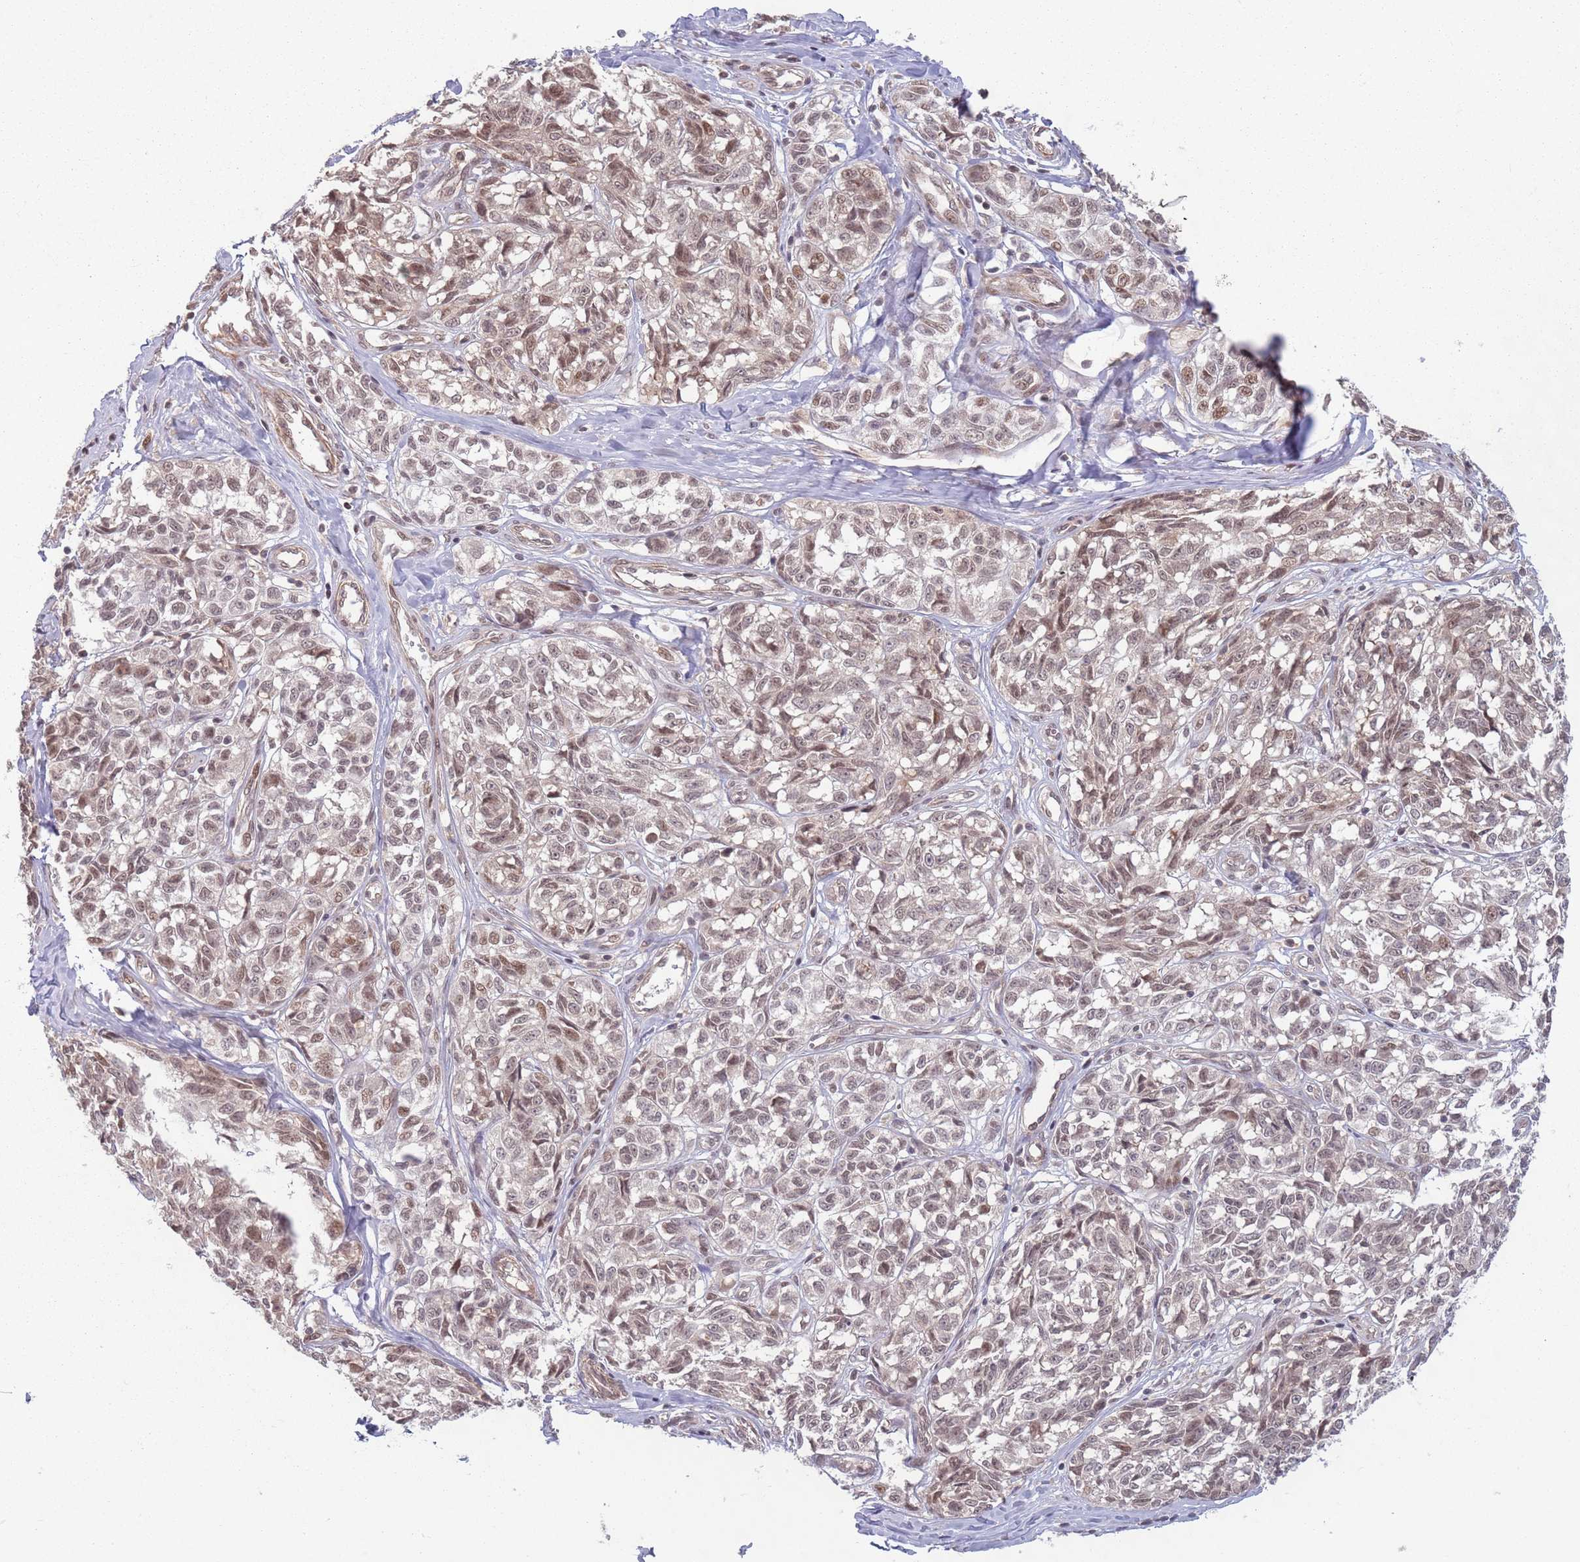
{"staining": {"intensity": "weak", "quantity": ">75%", "location": "nuclear"}, "tissue": "melanoma", "cell_type": "Tumor cells", "image_type": "cancer", "snomed": [{"axis": "morphology", "description": "Normal tissue, NOS"}, {"axis": "morphology", "description": "Malignant melanoma, NOS"}, {"axis": "topography", "description": "Skin"}], "caption": "A brown stain labels weak nuclear staining of a protein in melanoma tumor cells.", "gene": "CCDC154", "patient": {"sex": "female", "age": 64}}